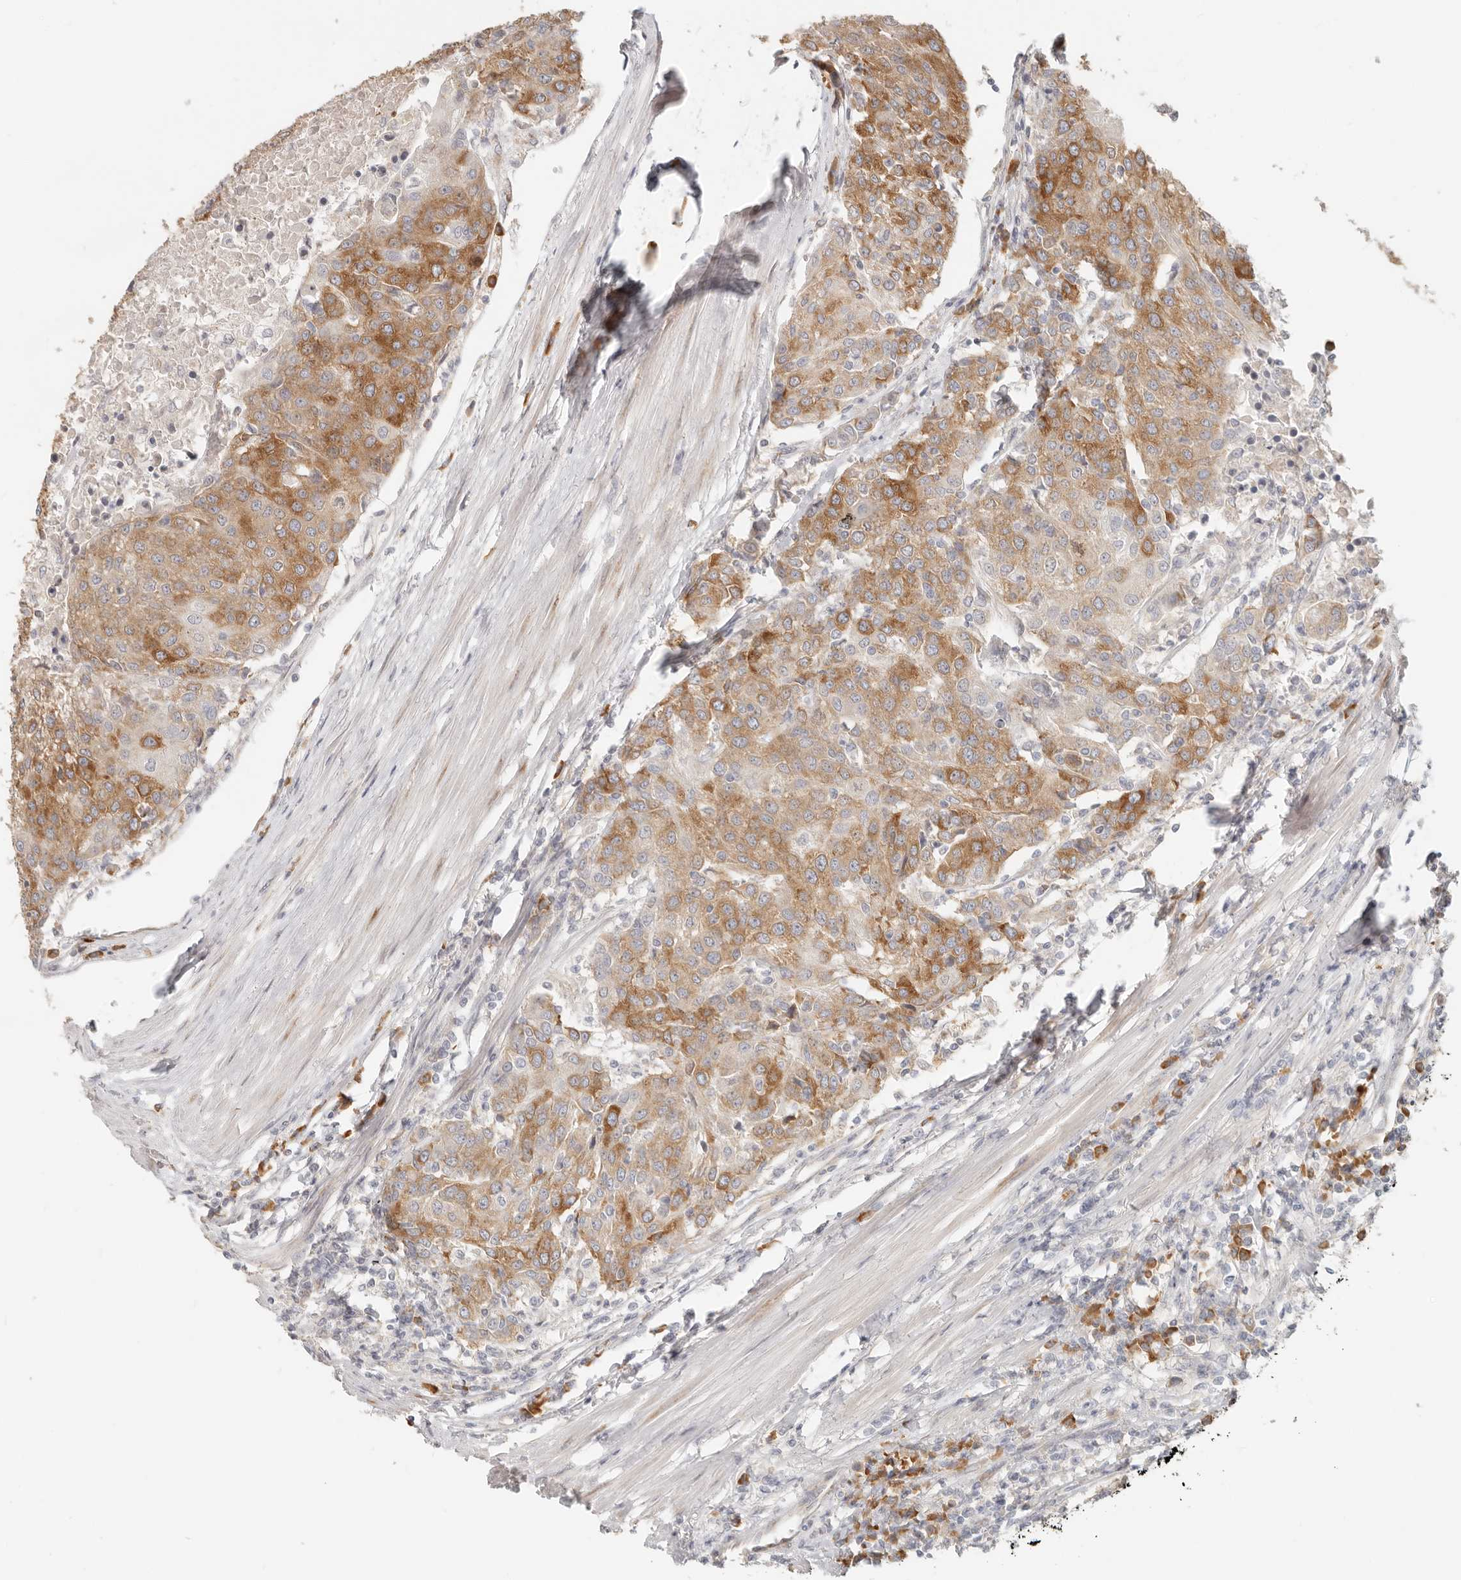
{"staining": {"intensity": "moderate", "quantity": ">75%", "location": "cytoplasmic/membranous"}, "tissue": "urothelial cancer", "cell_type": "Tumor cells", "image_type": "cancer", "snomed": [{"axis": "morphology", "description": "Urothelial carcinoma, High grade"}, {"axis": "topography", "description": "Urinary bladder"}], "caption": "Protein analysis of urothelial cancer tissue exhibits moderate cytoplasmic/membranous staining in approximately >75% of tumor cells. The staining was performed using DAB (3,3'-diaminobenzidine), with brown indicating positive protein expression. Nuclei are stained blue with hematoxylin.", "gene": "PABPC4", "patient": {"sex": "female", "age": 85}}